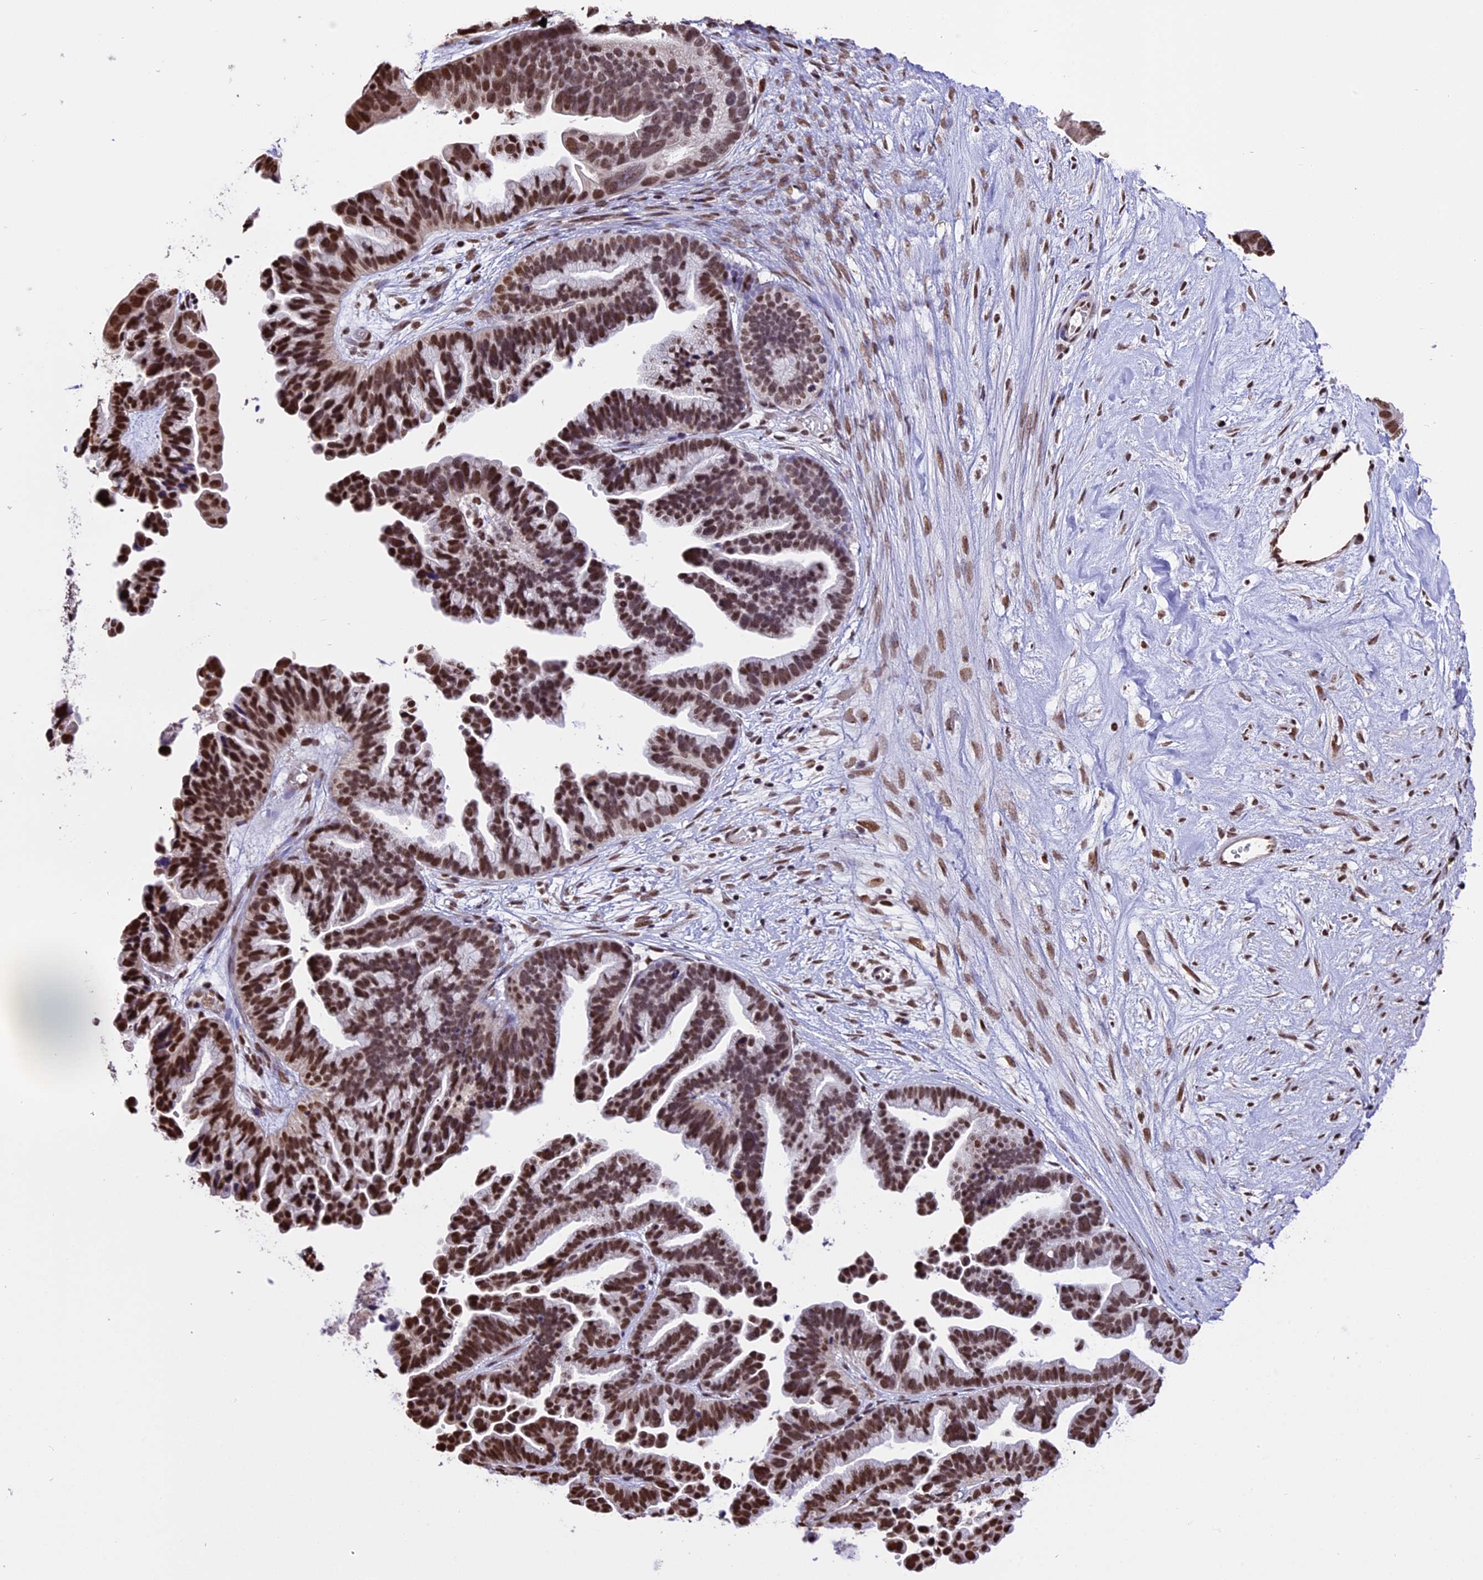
{"staining": {"intensity": "strong", "quantity": ">75%", "location": "nuclear"}, "tissue": "ovarian cancer", "cell_type": "Tumor cells", "image_type": "cancer", "snomed": [{"axis": "morphology", "description": "Cystadenocarcinoma, serous, NOS"}, {"axis": "topography", "description": "Ovary"}], "caption": "Brown immunohistochemical staining in human ovarian serous cystadenocarcinoma demonstrates strong nuclear staining in about >75% of tumor cells.", "gene": "POLR3E", "patient": {"sex": "female", "age": 56}}